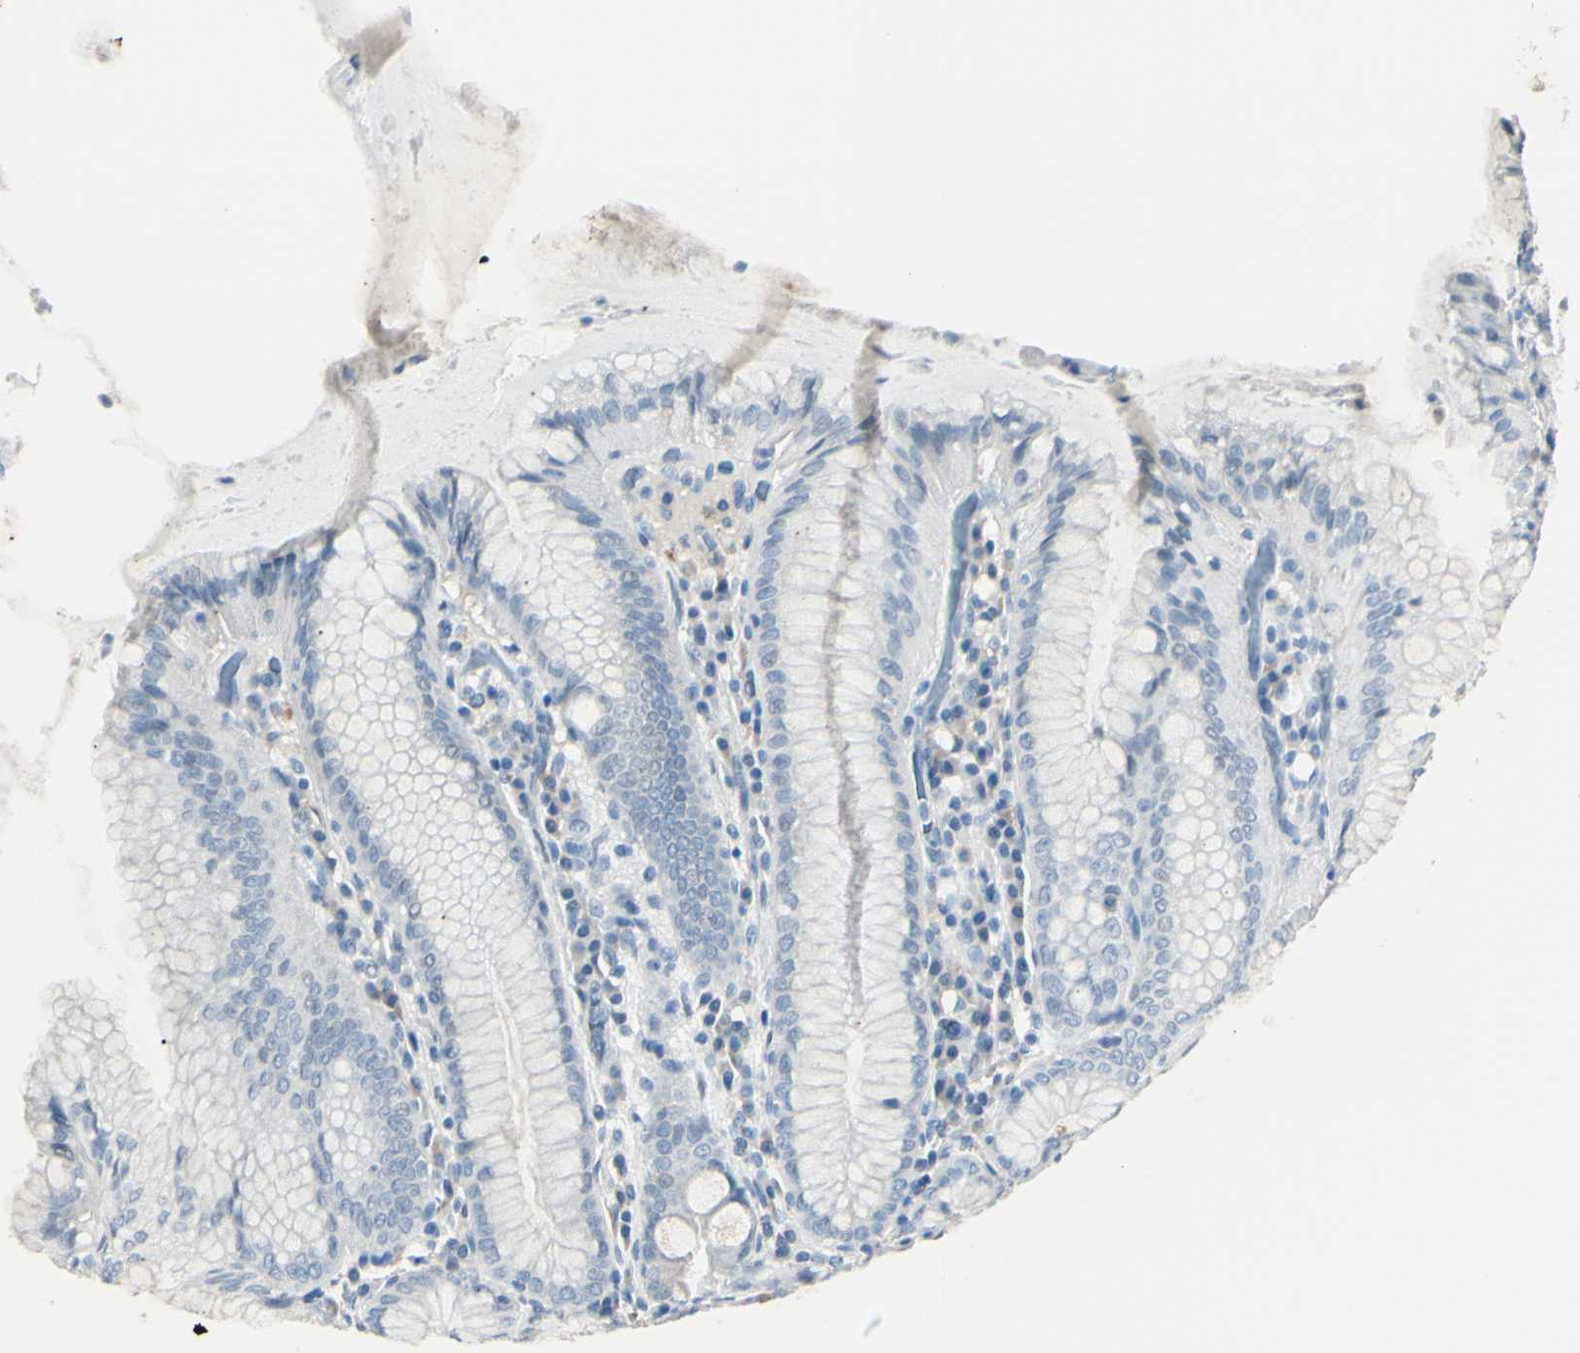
{"staining": {"intensity": "negative", "quantity": "none", "location": "none"}, "tissue": "stomach", "cell_type": "Glandular cells", "image_type": "normal", "snomed": [{"axis": "morphology", "description": "Normal tissue, NOS"}, {"axis": "topography", "description": "Stomach, lower"}], "caption": "Glandular cells are negative for protein expression in unremarkable human stomach. The staining is performed using DAB brown chromogen with nuclei counter-stained in using hematoxylin.", "gene": "FOLH1", "patient": {"sex": "female", "age": 76}}